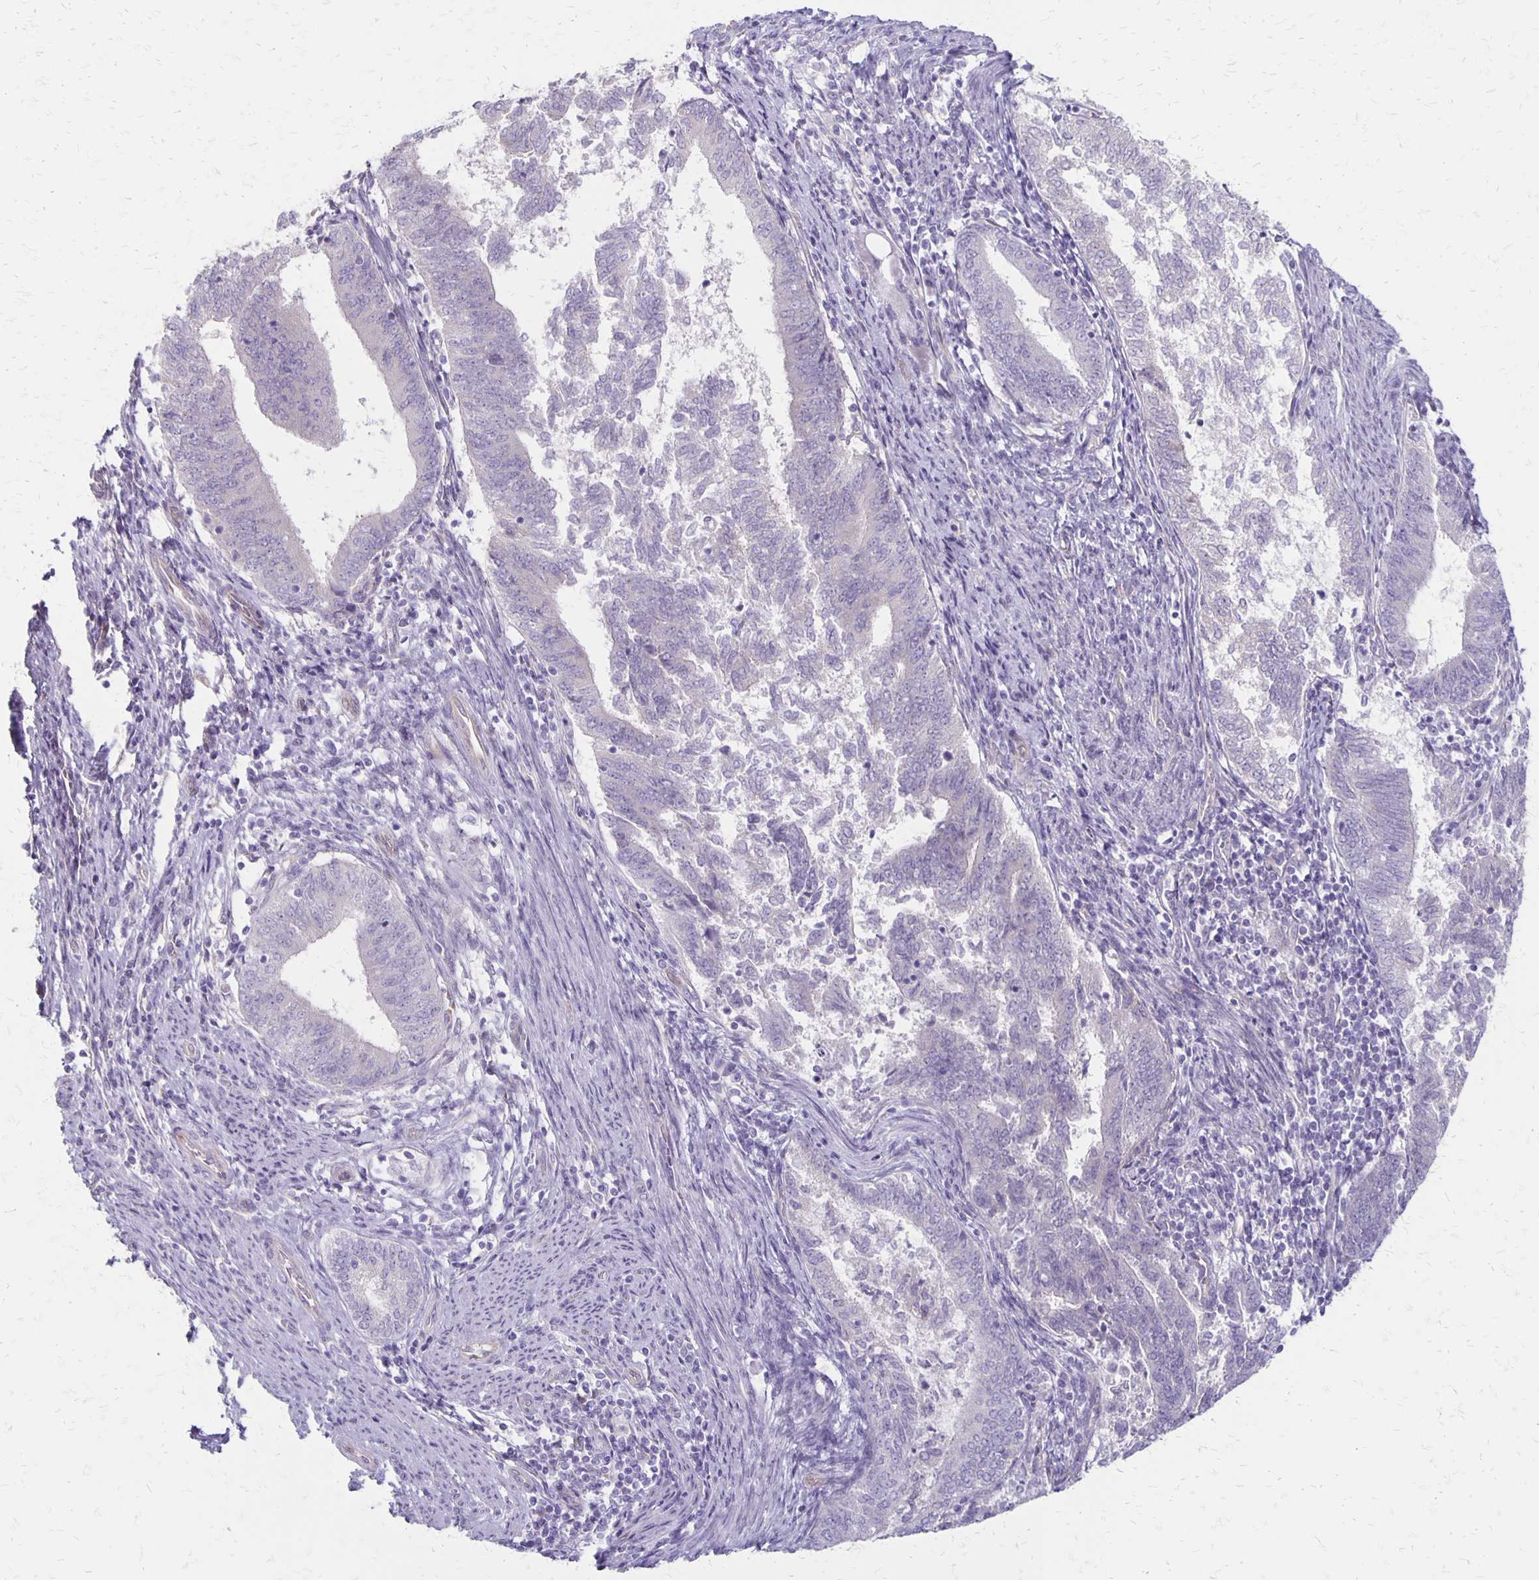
{"staining": {"intensity": "negative", "quantity": "none", "location": "none"}, "tissue": "endometrial cancer", "cell_type": "Tumor cells", "image_type": "cancer", "snomed": [{"axis": "morphology", "description": "Adenocarcinoma, NOS"}, {"axis": "topography", "description": "Endometrium"}], "caption": "The micrograph displays no significant staining in tumor cells of endometrial cancer.", "gene": "HOMER1", "patient": {"sex": "female", "age": 65}}